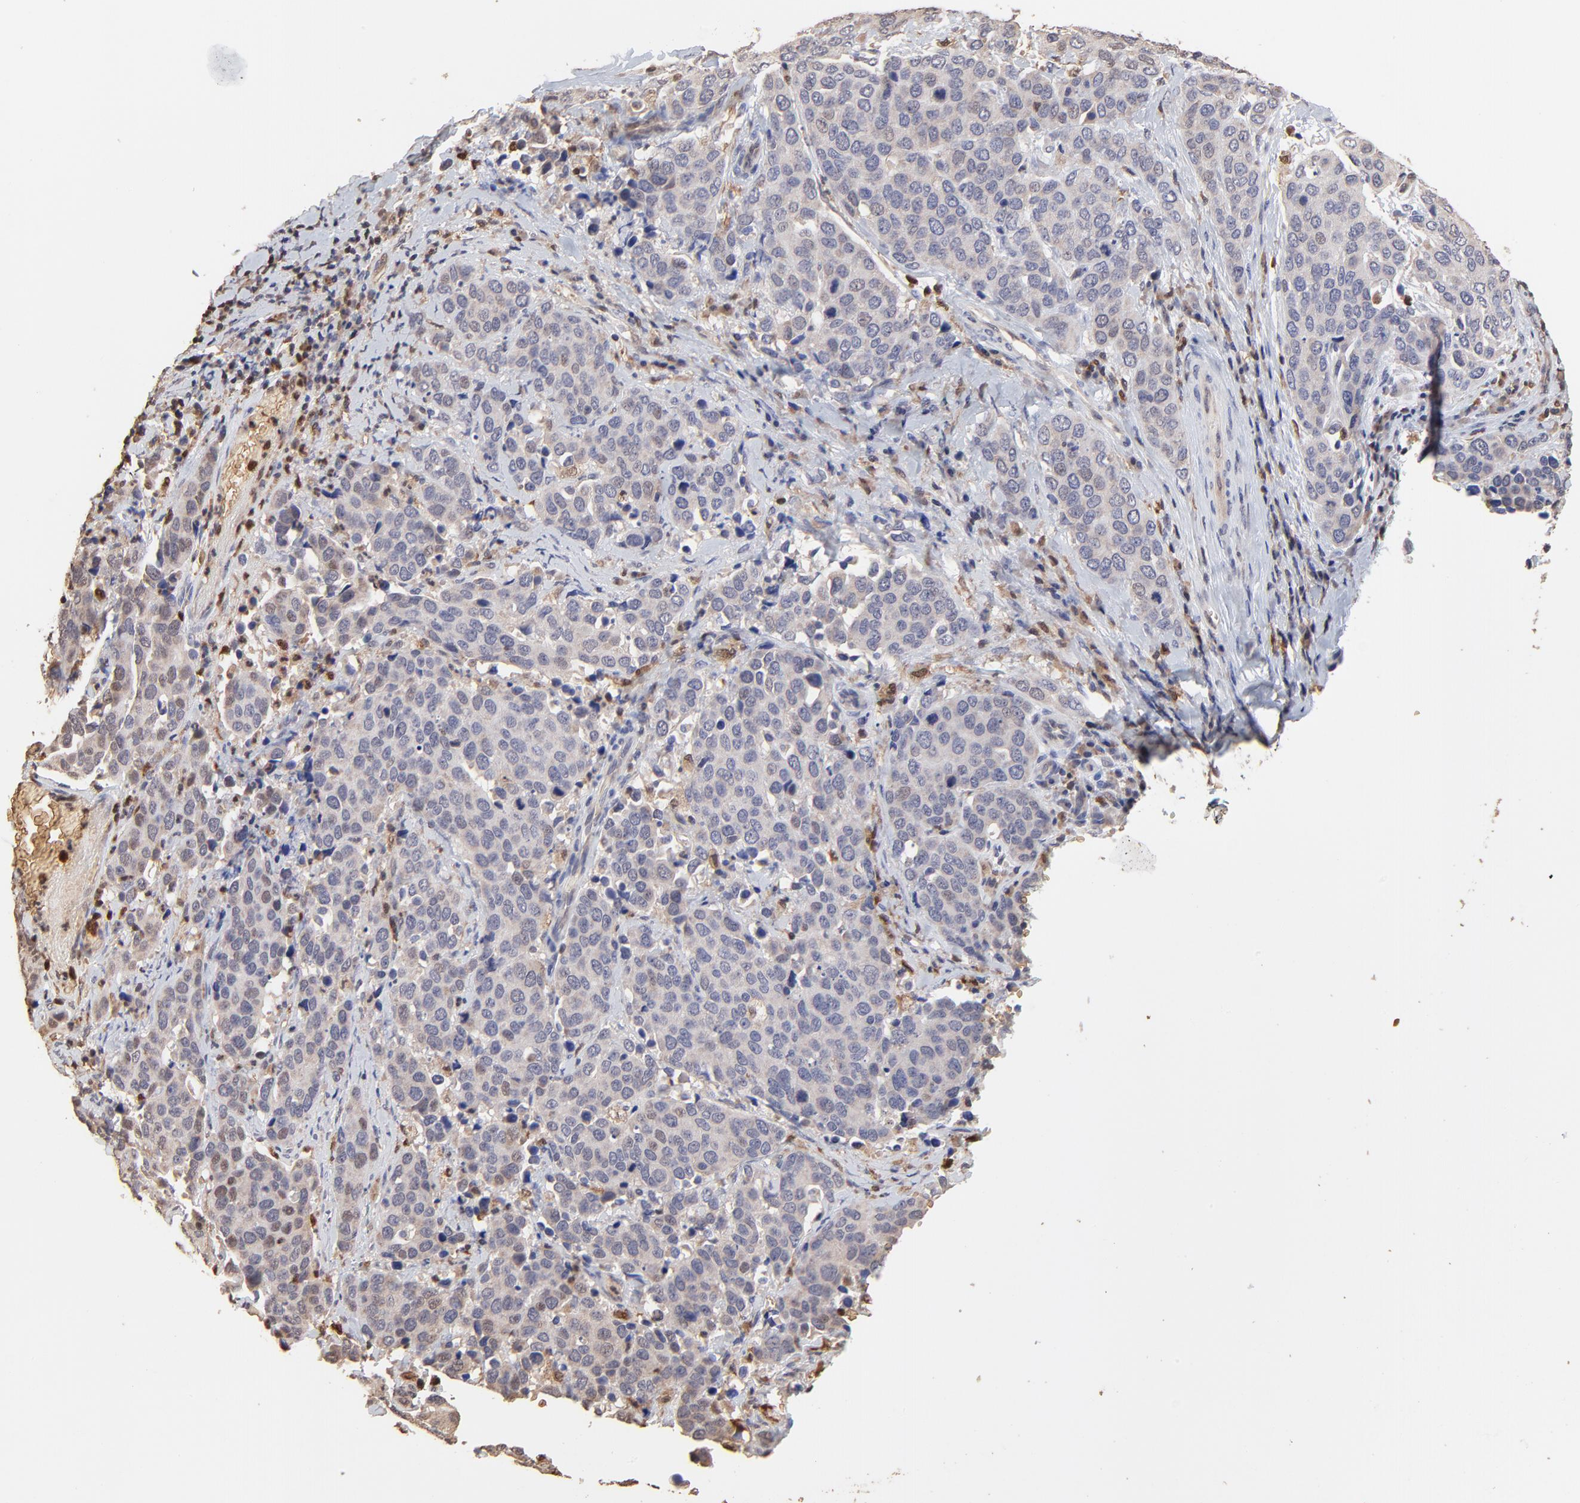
{"staining": {"intensity": "weak", "quantity": ">75%", "location": "cytoplasmic/membranous"}, "tissue": "cervical cancer", "cell_type": "Tumor cells", "image_type": "cancer", "snomed": [{"axis": "morphology", "description": "Squamous cell carcinoma, NOS"}, {"axis": "topography", "description": "Cervix"}], "caption": "Protein expression analysis of squamous cell carcinoma (cervical) exhibits weak cytoplasmic/membranous expression in approximately >75% of tumor cells.", "gene": "CASP1", "patient": {"sex": "female", "age": 54}}